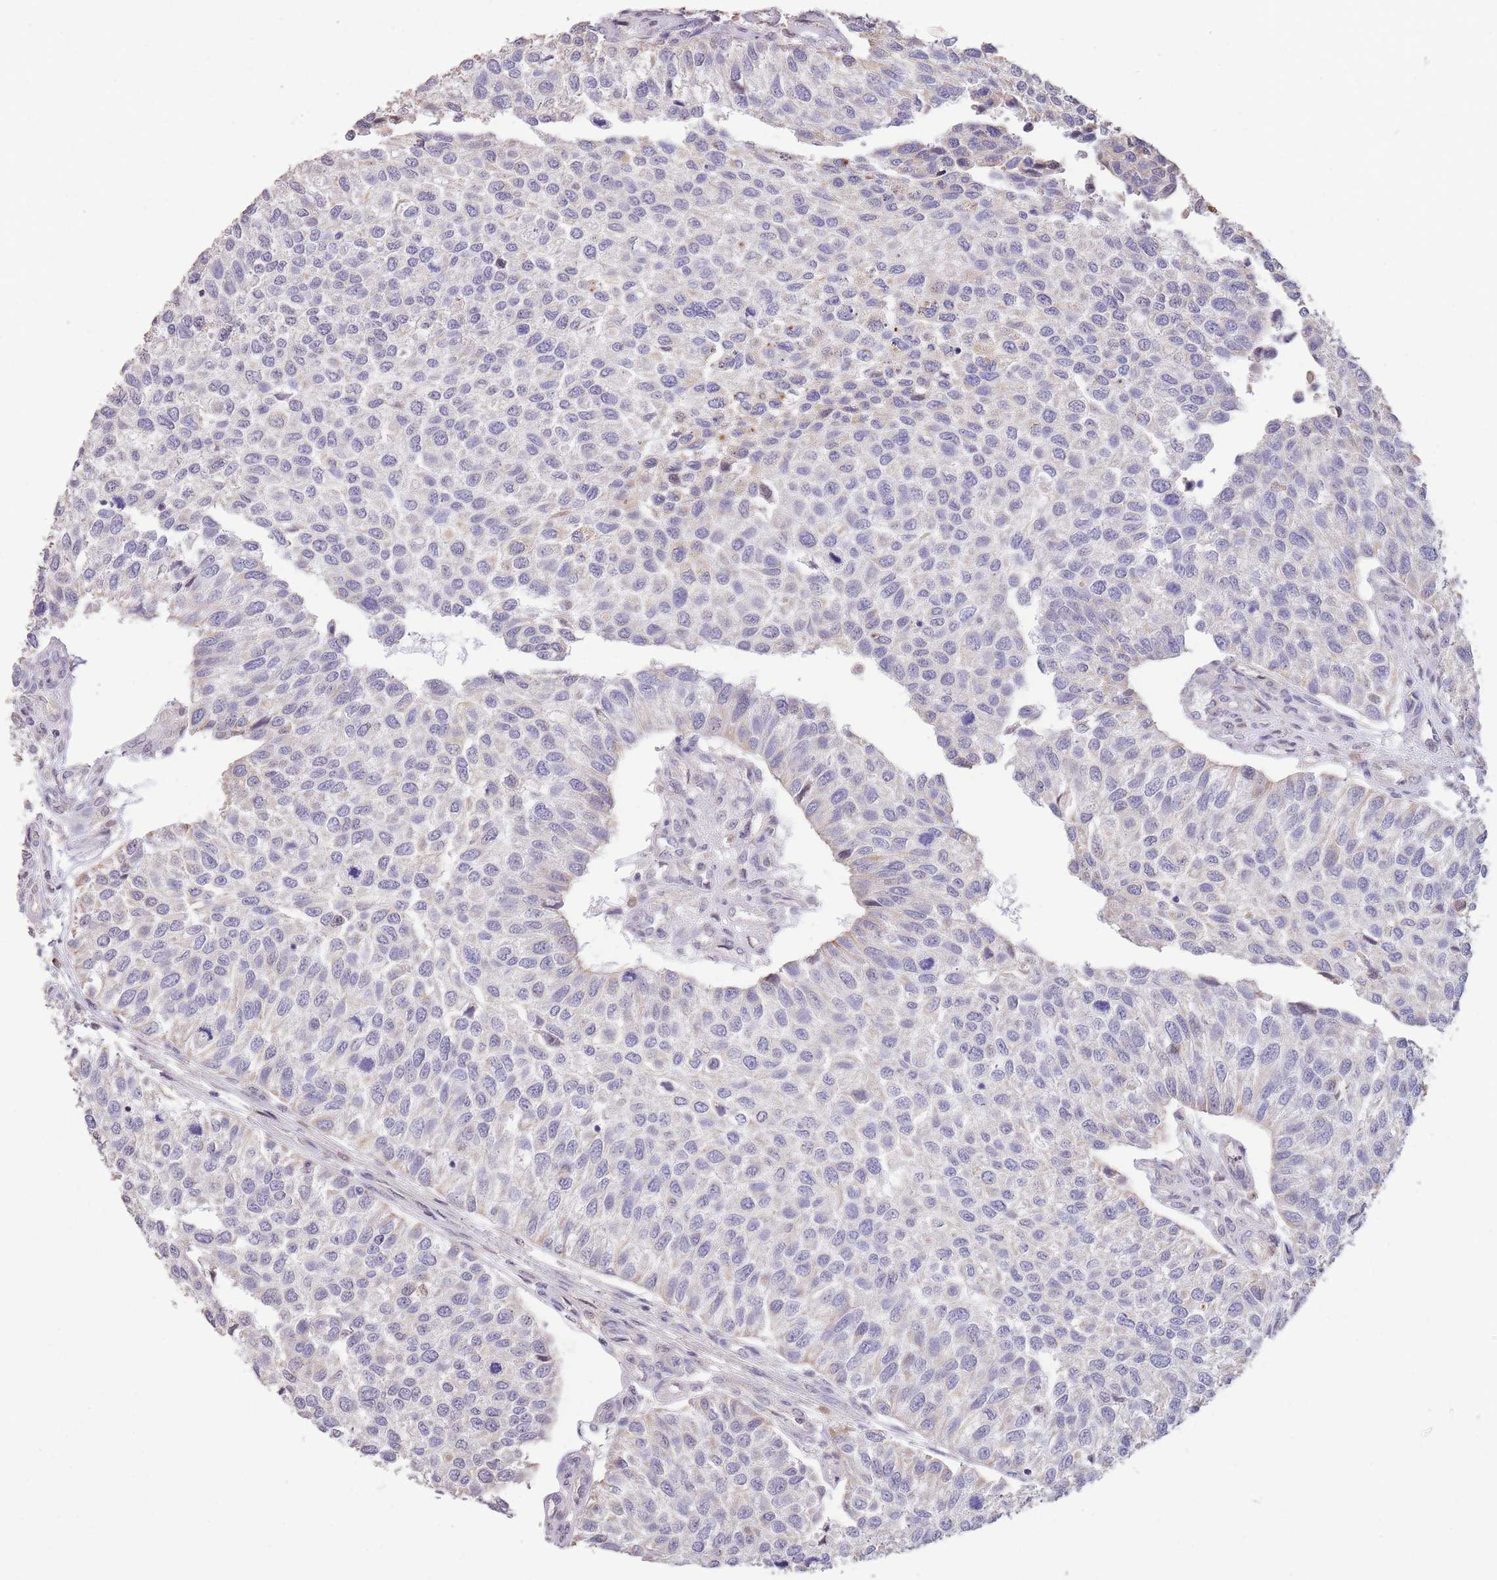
{"staining": {"intensity": "weak", "quantity": "<25%", "location": "cytoplasmic/membranous"}, "tissue": "urothelial cancer", "cell_type": "Tumor cells", "image_type": "cancer", "snomed": [{"axis": "morphology", "description": "Urothelial carcinoma, NOS"}, {"axis": "topography", "description": "Urinary bladder"}], "caption": "DAB (3,3'-diaminobenzidine) immunohistochemical staining of human urothelial cancer reveals no significant expression in tumor cells. (Brightfield microscopy of DAB (3,3'-diaminobenzidine) immunohistochemistry (IHC) at high magnification).", "gene": "RGS14", "patient": {"sex": "male", "age": 55}}